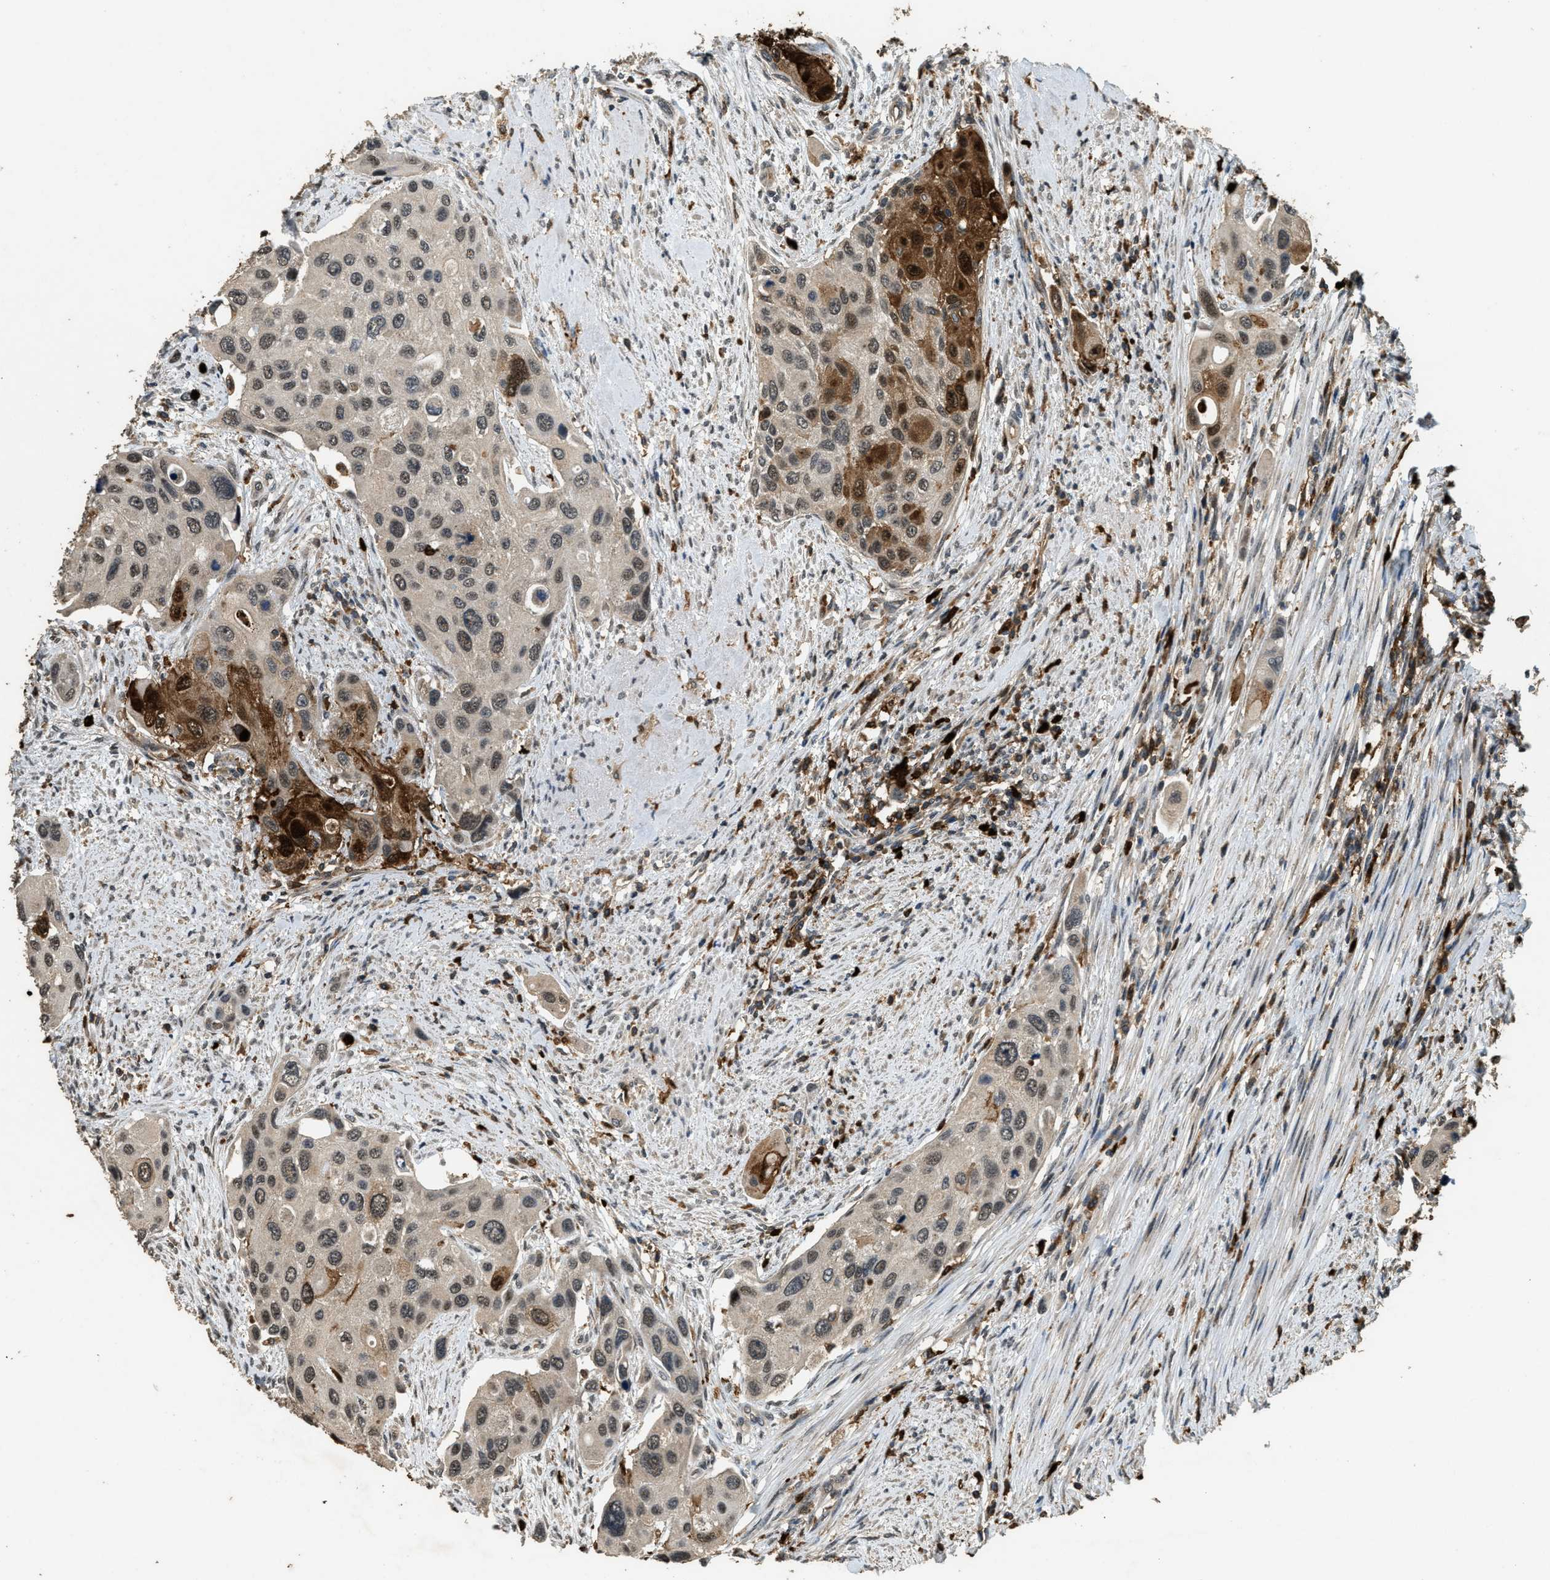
{"staining": {"intensity": "strong", "quantity": "<25%", "location": "cytoplasmic/membranous,nuclear"}, "tissue": "urothelial cancer", "cell_type": "Tumor cells", "image_type": "cancer", "snomed": [{"axis": "morphology", "description": "Urothelial carcinoma, High grade"}, {"axis": "topography", "description": "Urinary bladder"}], "caption": "Immunohistochemistry (IHC) image of neoplastic tissue: urothelial carcinoma (high-grade) stained using IHC exhibits medium levels of strong protein expression localized specifically in the cytoplasmic/membranous and nuclear of tumor cells, appearing as a cytoplasmic/membranous and nuclear brown color.", "gene": "RNF141", "patient": {"sex": "female", "age": 56}}